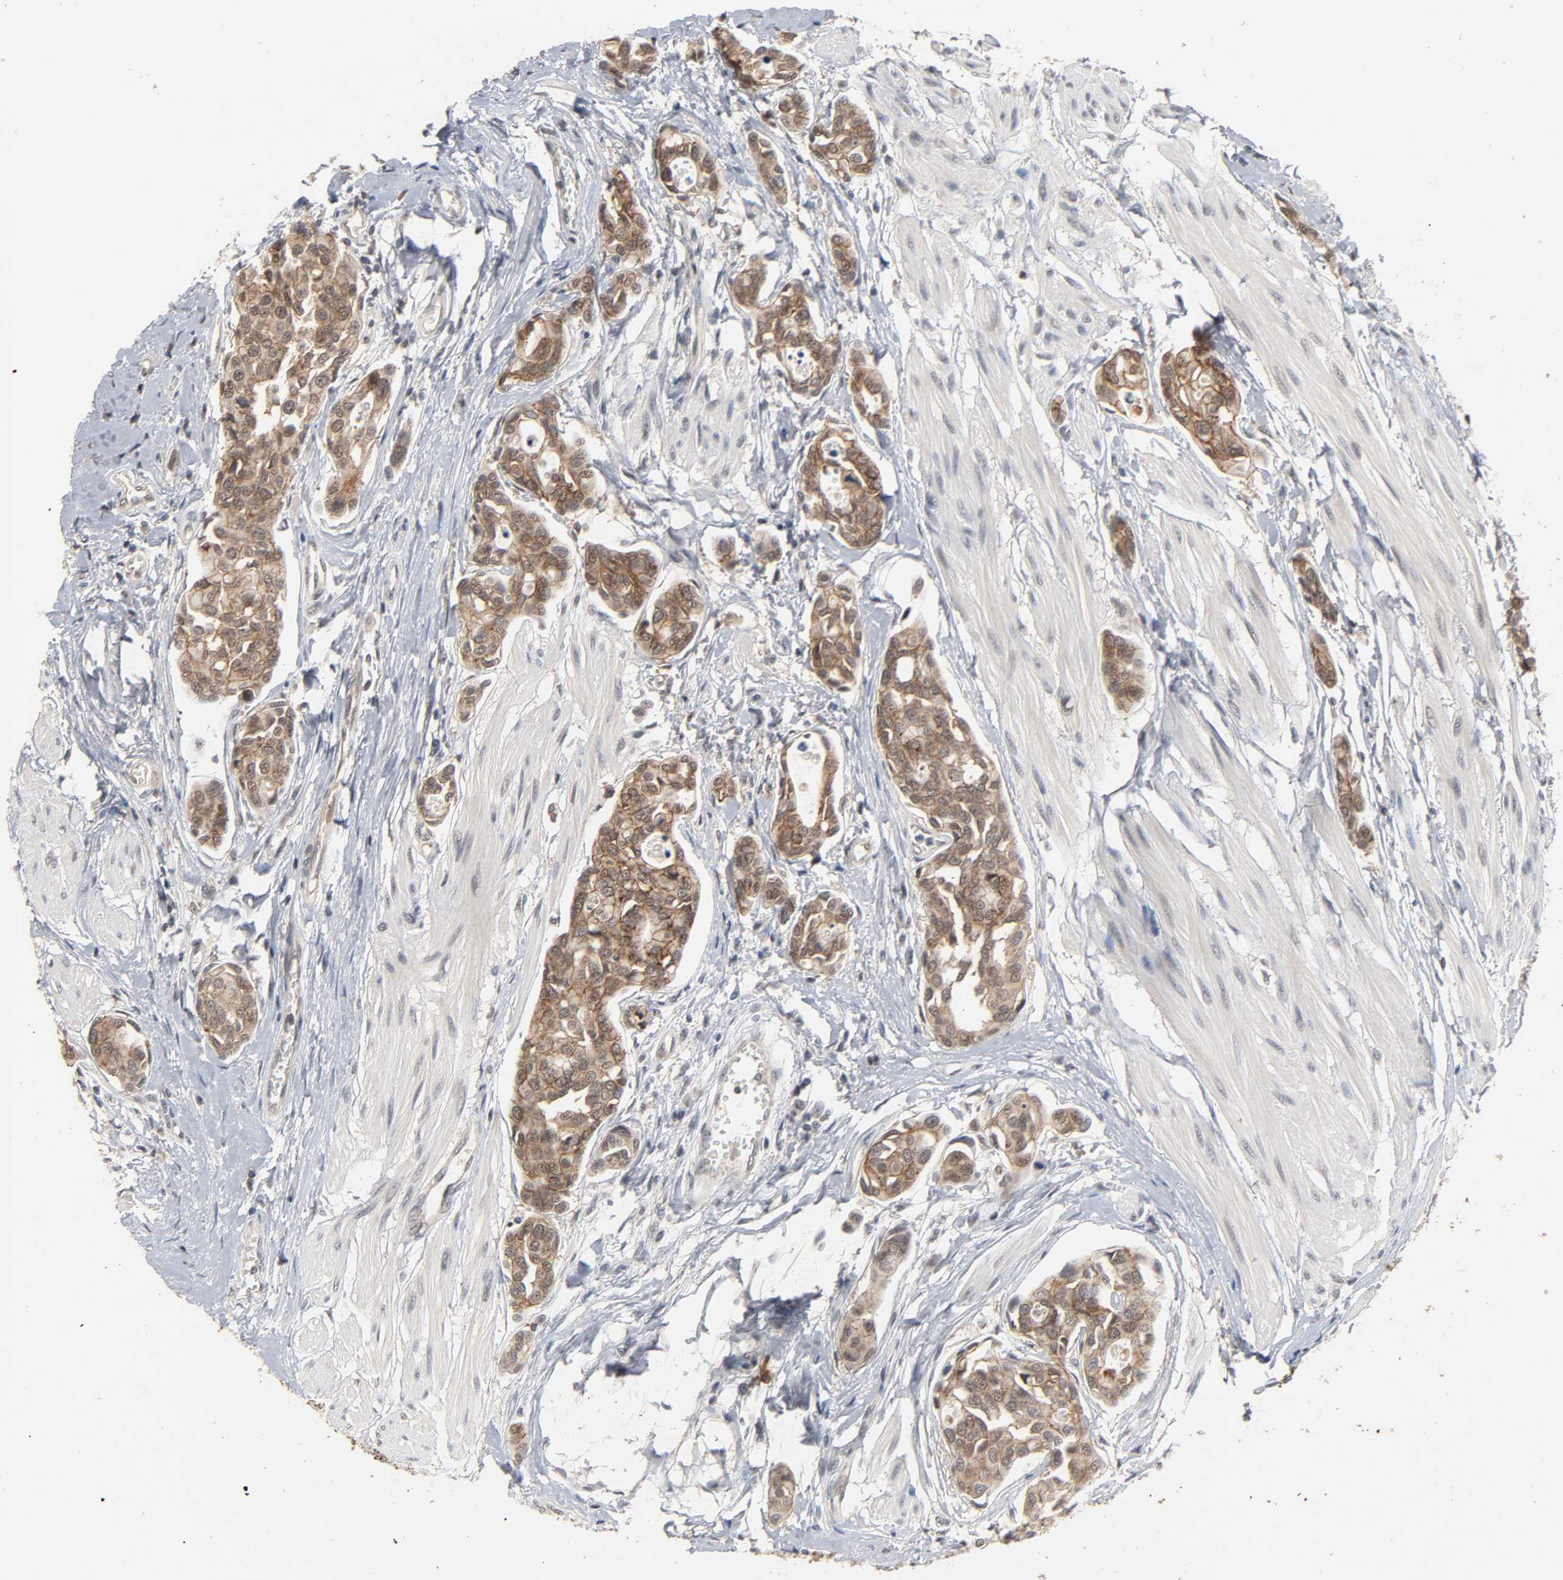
{"staining": {"intensity": "moderate", "quantity": ">75%", "location": "cytoplasmic/membranous"}, "tissue": "urothelial cancer", "cell_type": "Tumor cells", "image_type": "cancer", "snomed": [{"axis": "morphology", "description": "Urothelial carcinoma, High grade"}, {"axis": "topography", "description": "Urinary bladder"}], "caption": "DAB immunohistochemical staining of high-grade urothelial carcinoma demonstrates moderate cytoplasmic/membranous protein expression in about >75% of tumor cells. Ihc stains the protein of interest in brown and the nuclei are stained blue.", "gene": "HTR1E", "patient": {"sex": "male", "age": 78}}